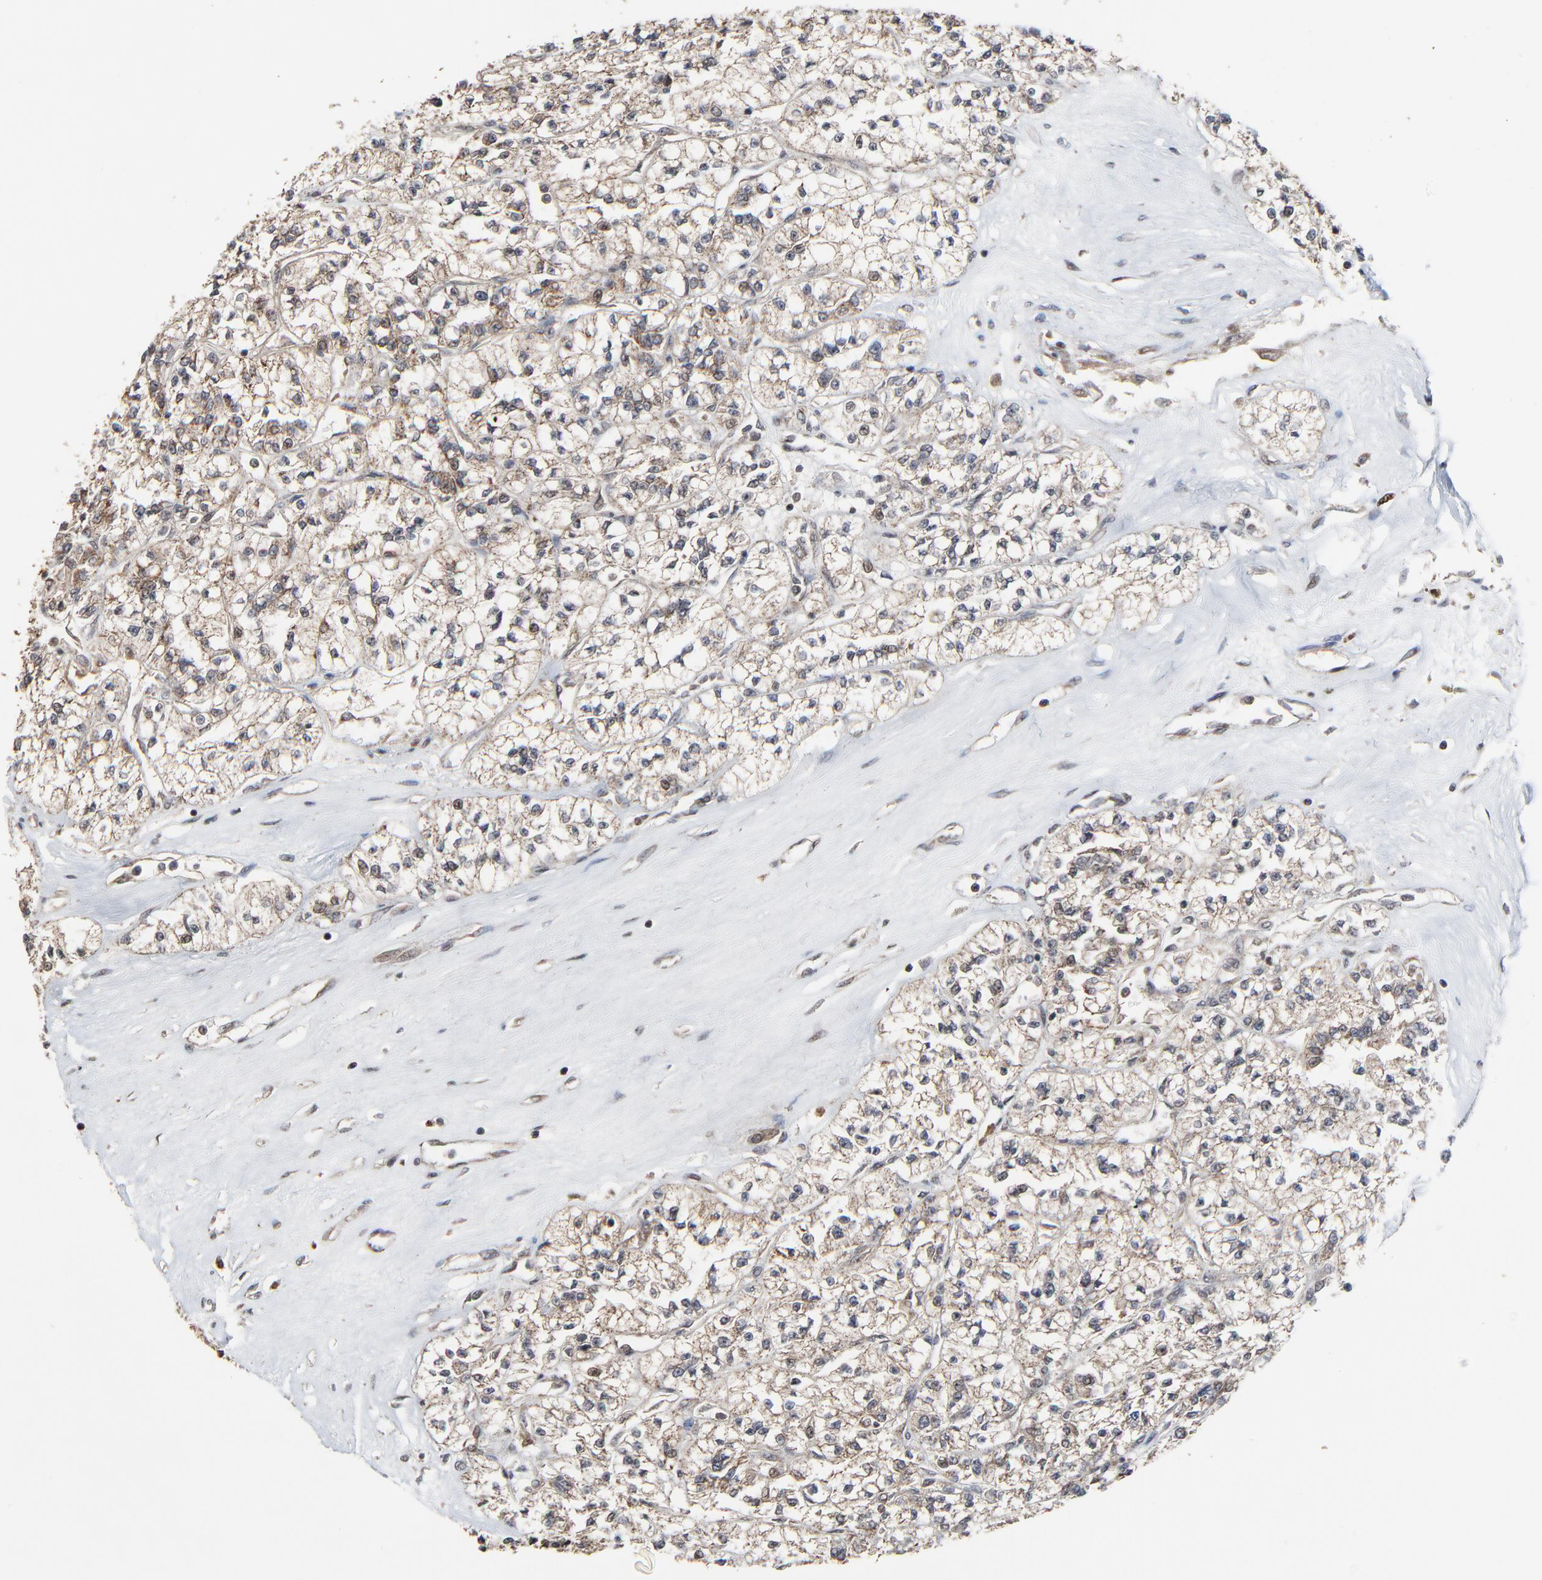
{"staining": {"intensity": "weak", "quantity": "25%-75%", "location": "cytoplasmic/membranous,nuclear"}, "tissue": "renal cancer", "cell_type": "Tumor cells", "image_type": "cancer", "snomed": [{"axis": "morphology", "description": "Adenocarcinoma, NOS"}, {"axis": "topography", "description": "Kidney"}], "caption": "This photomicrograph shows immunohistochemistry (IHC) staining of renal cancer (adenocarcinoma), with low weak cytoplasmic/membranous and nuclear positivity in approximately 25%-75% of tumor cells.", "gene": "RHOJ", "patient": {"sex": "female", "age": 76}}